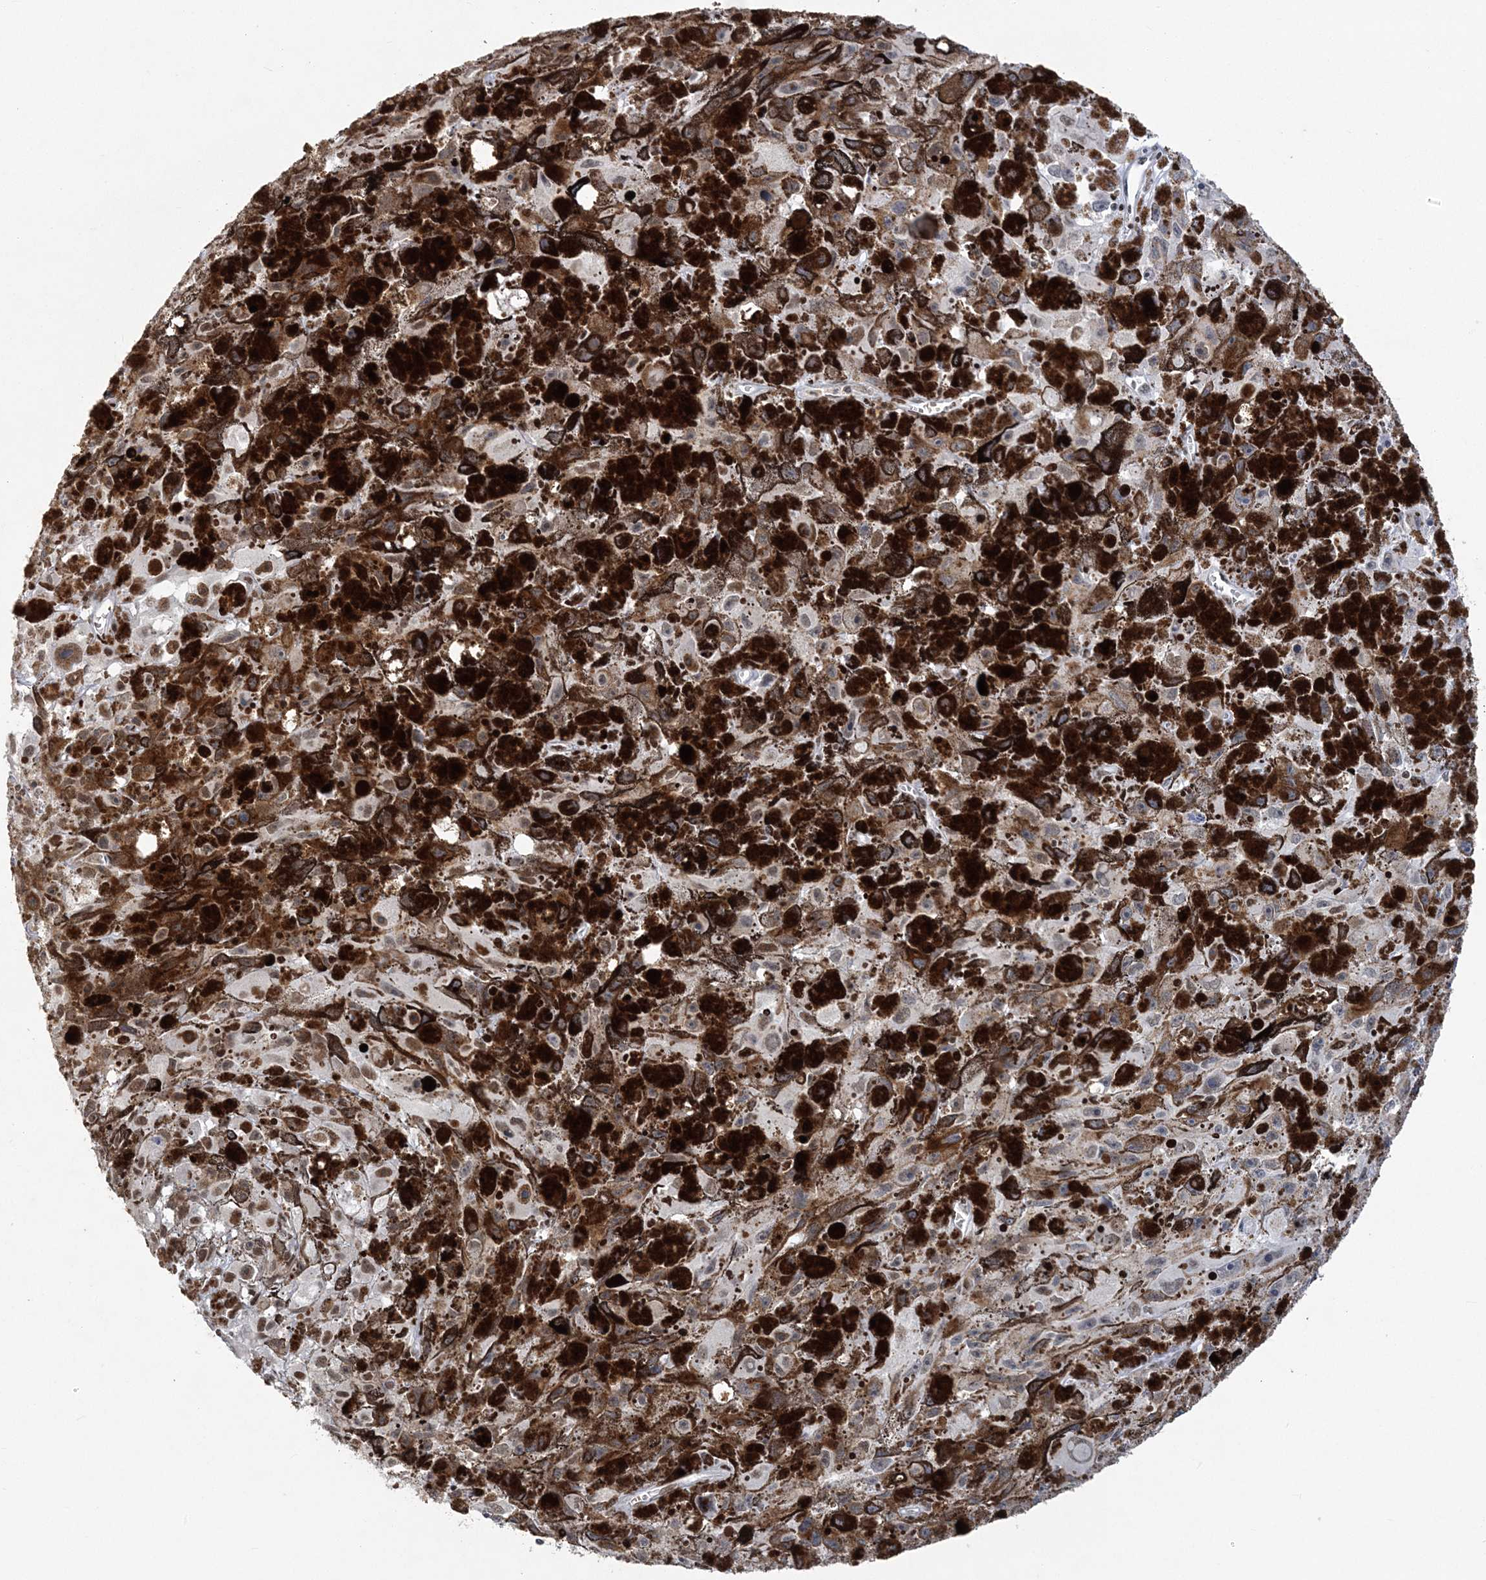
{"staining": {"intensity": "strong", "quantity": "25%-75%", "location": "cytoplasmic/membranous,nuclear"}, "tissue": "melanoma", "cell_type": "Tumor cells", "image_type": "cancer", "snomed": [{"axis": "morphology", "description": "Malignant melanoma, NOS"}, {"axis": "topography", "description": "Skin"}], "caption": "DAB (3,3'-diaminobenzidine) immunohistochemical staining of human malignant melanoma reveals strong cytoplasmic/membranous and nuclear protein staining in about 25%-75% of tumor cells.", "gene": "ZBTB7A", "patient": {"sex": "female", "age": 104}}